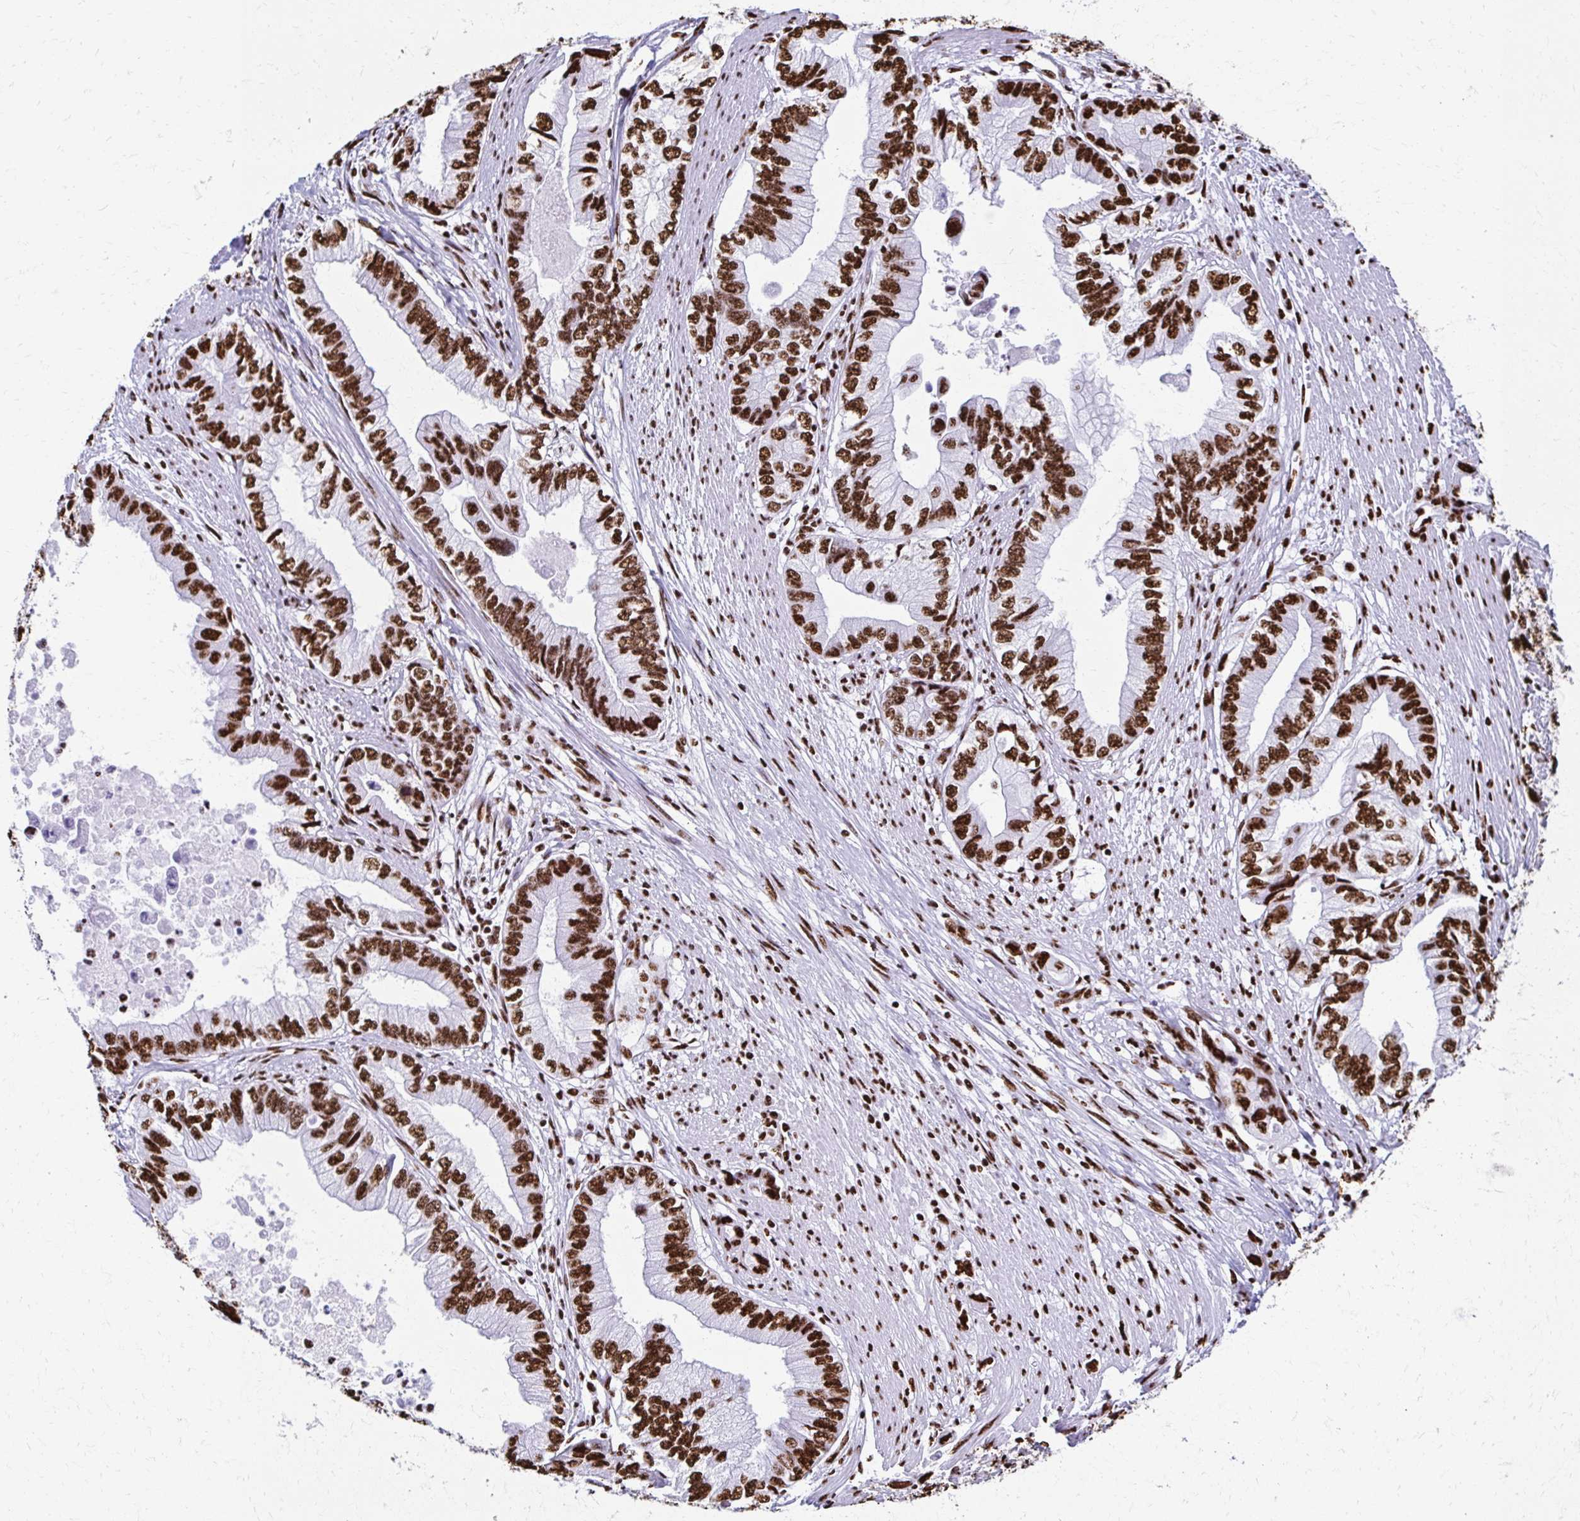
{"staining": {"intensity": "strong", "quantity": ">75%", "location": "nuclear"}, "tissue": "stomach cancer", "cell_type": "Tumor cells", "image_type": "cancer", "snomed": [{"axis": "morphology", "description": "Adenocarcinoma, NOS"}, {"axis": "topography", "description": "Pancreas"}, {"axis": "topography", "description": "Stomach, upper"}], "caption": "About >75% of tumor cells in adenocarcinoma (stomach) reveal strong nuclear protein positivity as visualized by brown immunohistochemical staining.", "gene": "NONO", "patient": {"sex": "male", "age": 77}}